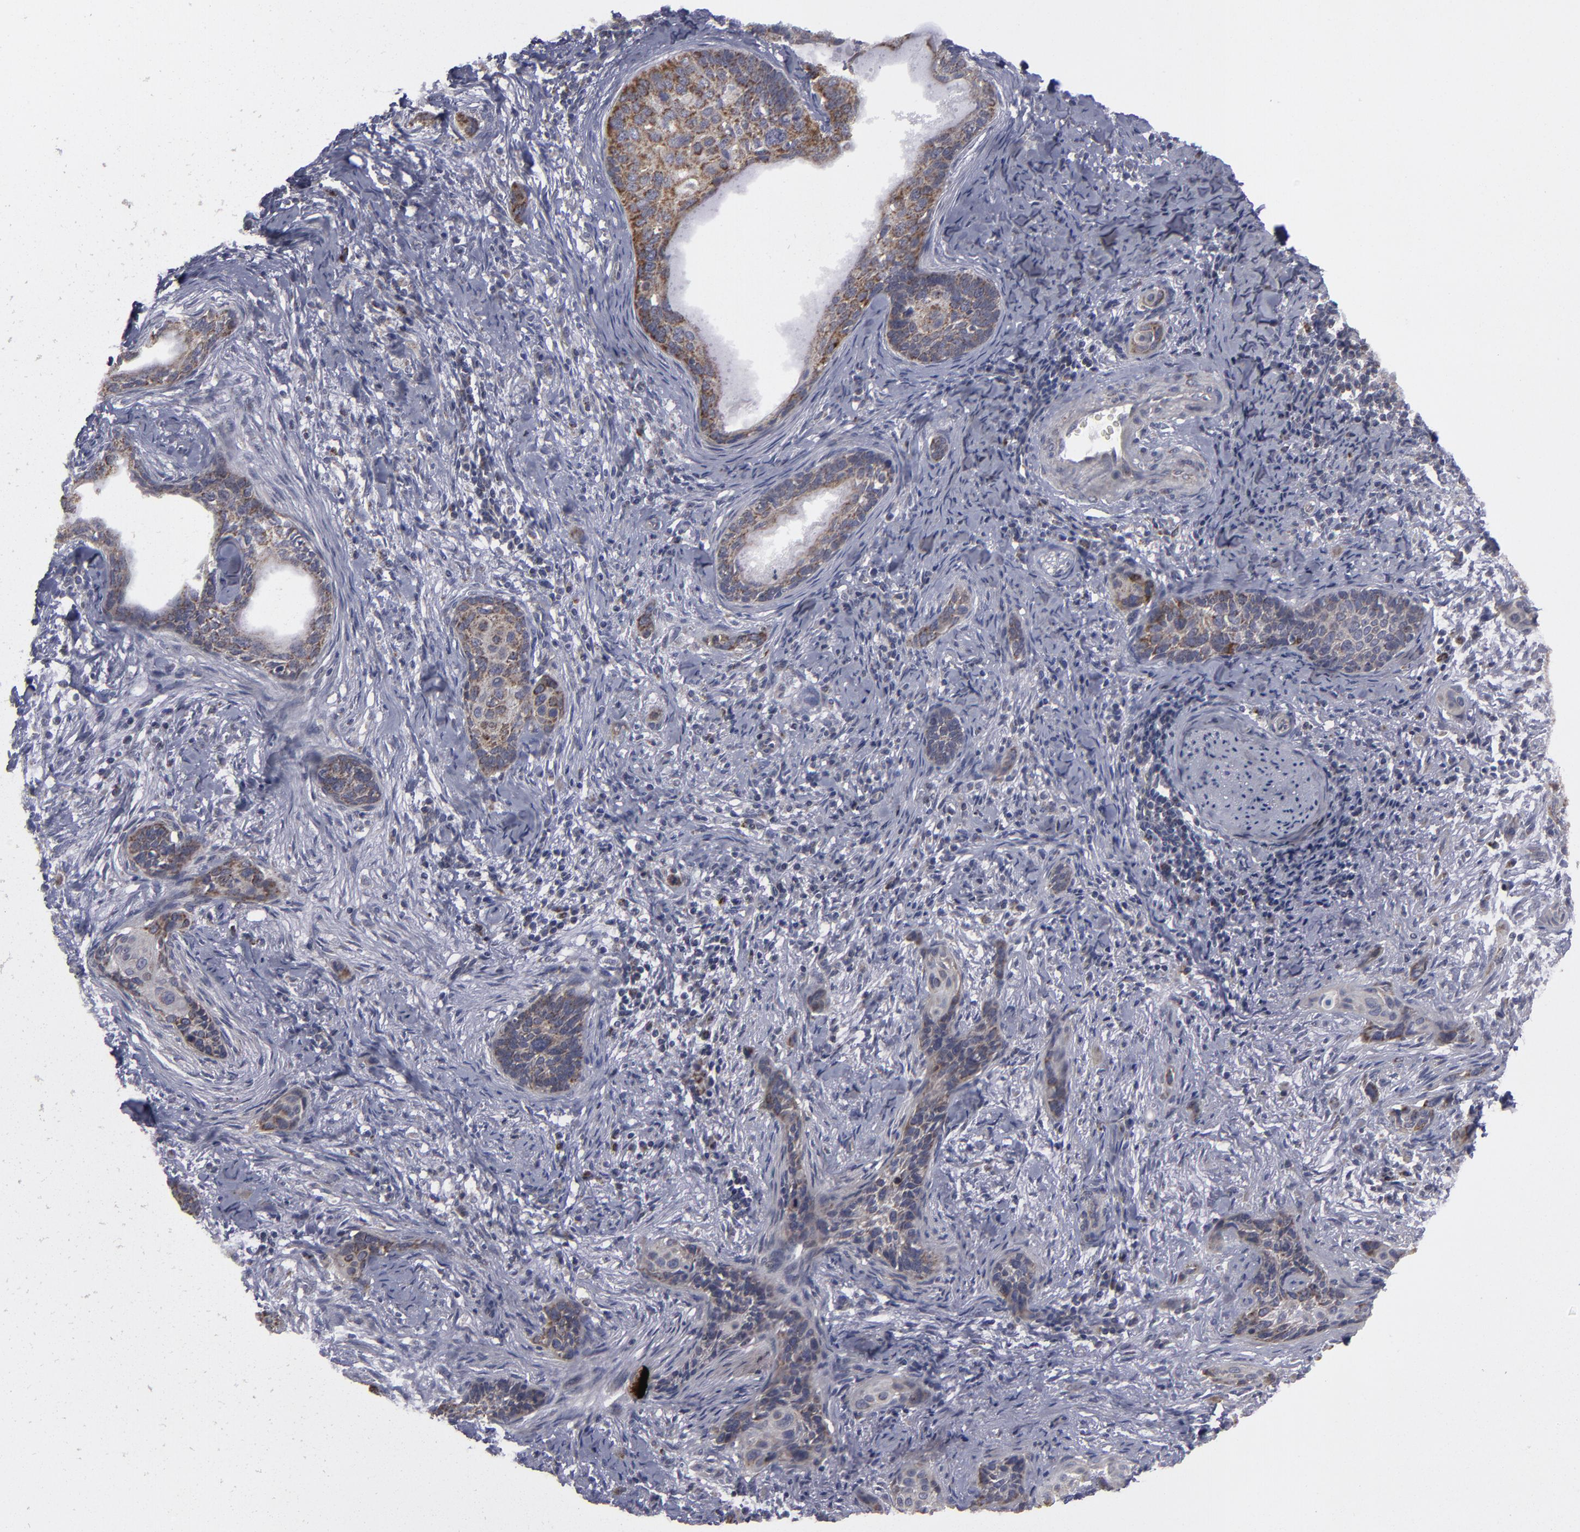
{"staining": {"intensity": "strong", "quantity": ">75%", "location": "cytoplasmic/membranous"}, "tissue": "cervical cancer", "cell_type": "Tumor cells", "image_type": "cancer", "snomed": [{"axis": "morphology", "description": "Squamous cell carcinoma, NOS"}, {"axis": "topography", "description": "Cervix"}], "caption": "Brown immunohistochemical staining in squamous cell carcinoma (cervical) shows strong cytoplasmic/membranous positivity in approximately >75% of tumor cells.", "gene": "MYOM2", "patient": {"sex": "female", "age": 33}}